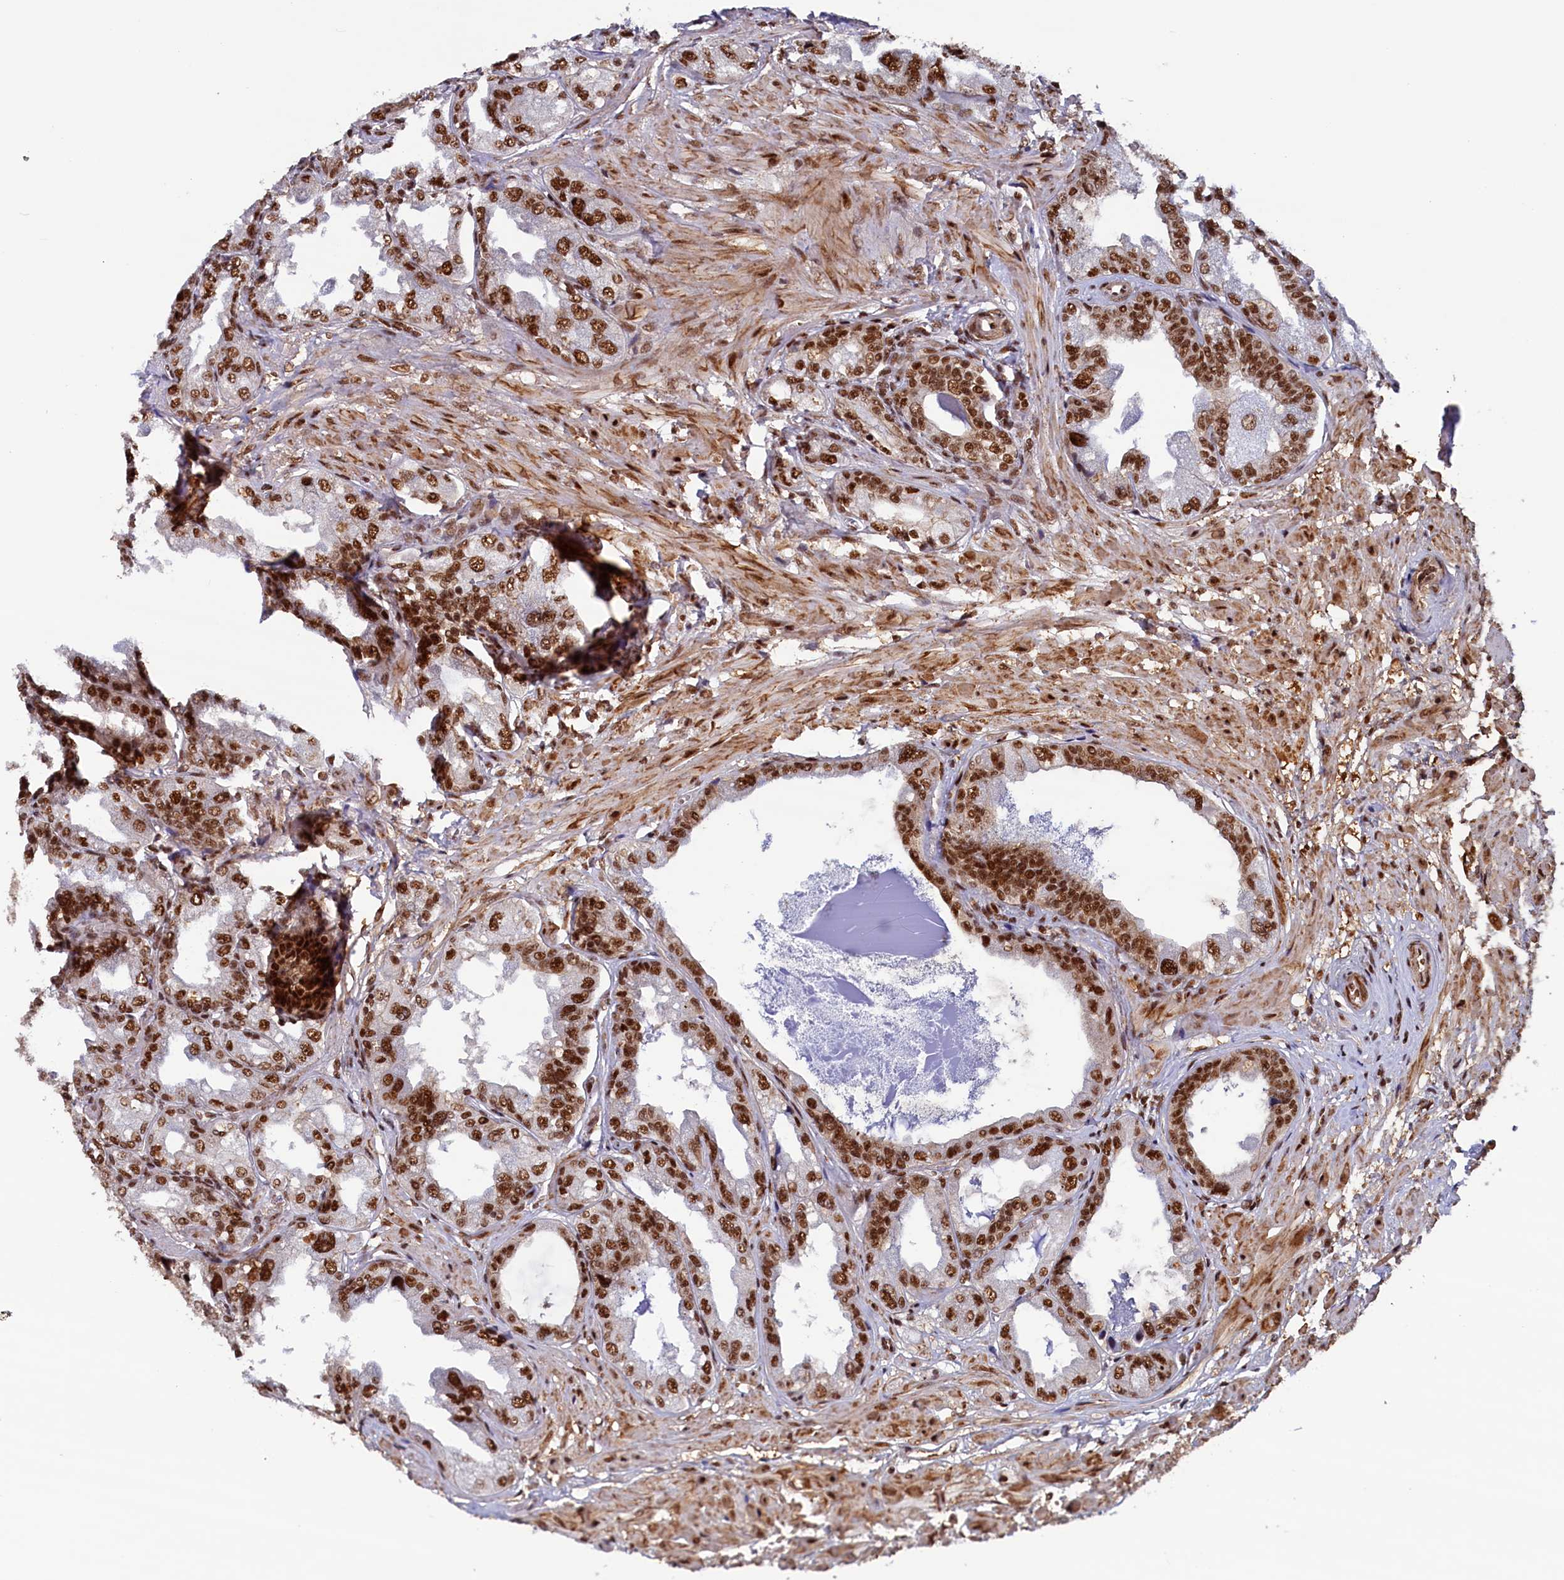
{"staining": {"intensity": "strong", "quantity": ">75%", "location": "nuclear"}, "tissue": "seminal vesicle", "cell_type": "Glandular cells", "image_type": "normal", "snomed": [{"axis": "morphology", "description": "Normal tissue, NOS"}, {"axis": "topography", "description": "Seminal veicle"}], "caption": "Strong nuclear staining is seen in about >75% of glandular cells in normal seminal vesicle. The staining was performed using DAB, with brown indicating positive protein expression. Nuclei are stained blue with hematoxylin.", "gene": "ZC3H18", "patient": {"sex": "male", "age": 63}}